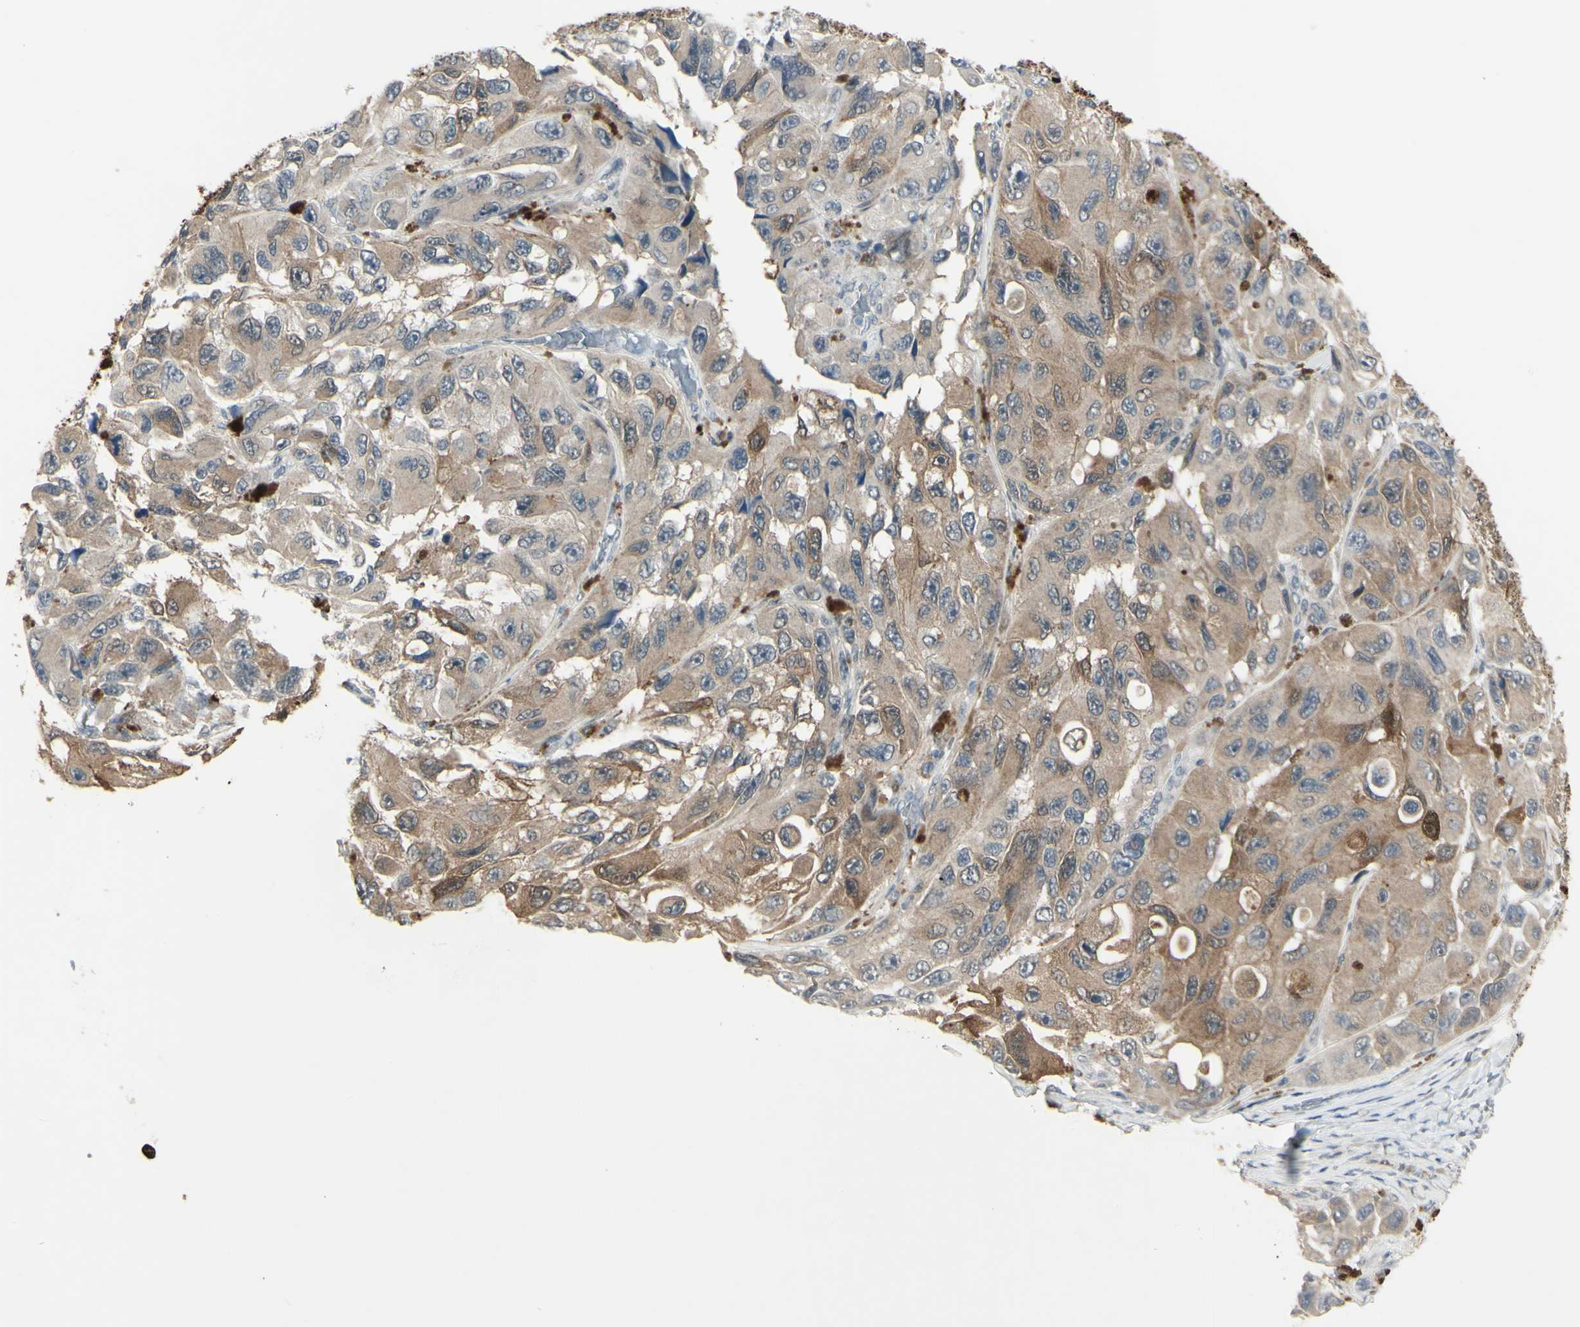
{"staining": {"intensity": "moderate", "quantity": ">75%", "location": "cytoplasmic/membranous"}, "tissue": "melanoma", "cell_type": "Tumor cells", "image_type": "cancer", "snomed": [{"axis": "morphology", "description": "Malignant melanoma, NOS"}, {"axis": "topography", "description": "Skin"}], "caption": "IHC of human melanoma exhibits medium levels of moderate cytoplasmic/membranous positivity in approximately >75% of tumor cells.", "gene": "ETNK1", "patient": {"sex": "female", "age": 73}}